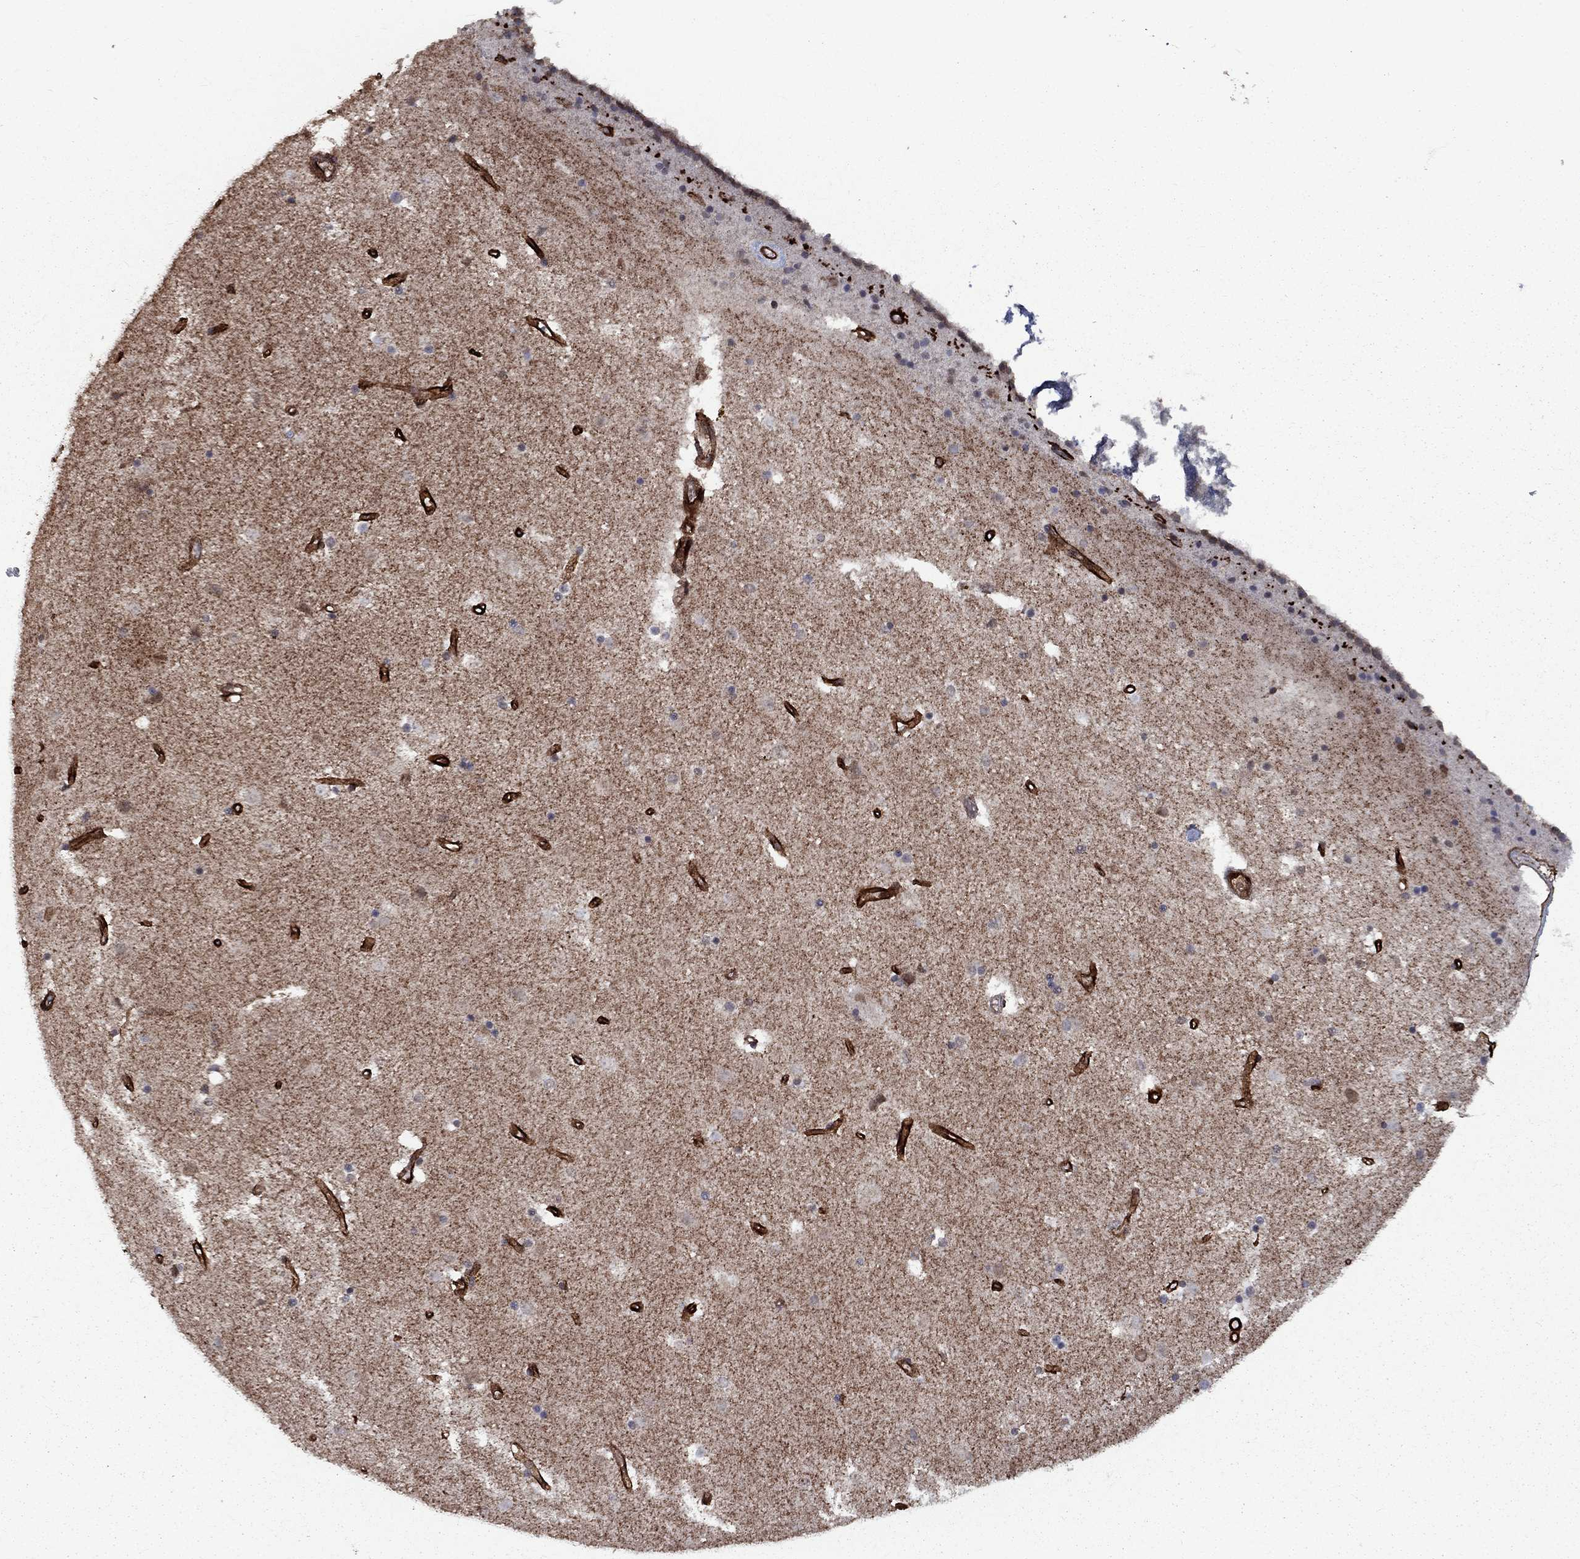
{"staining": {"intensity": "negative", "quantity": "none", "location": "none"}, "tissue": "caudate", "cell_type": "Glial cells", "image_type": "normal", "snomed": [{"axis": "morphology", "description": "Normal tissue, NOS"}, {"axis": "topography", "description": "Lateral ventricle wall"}], "caption": "This is an immunohistochemistry (IHC) photomicrograph of benign human caudate. There is no positivity in glial cells.", "gene": "COL18A1", "patient": {"sex": "female", "age": 71}}